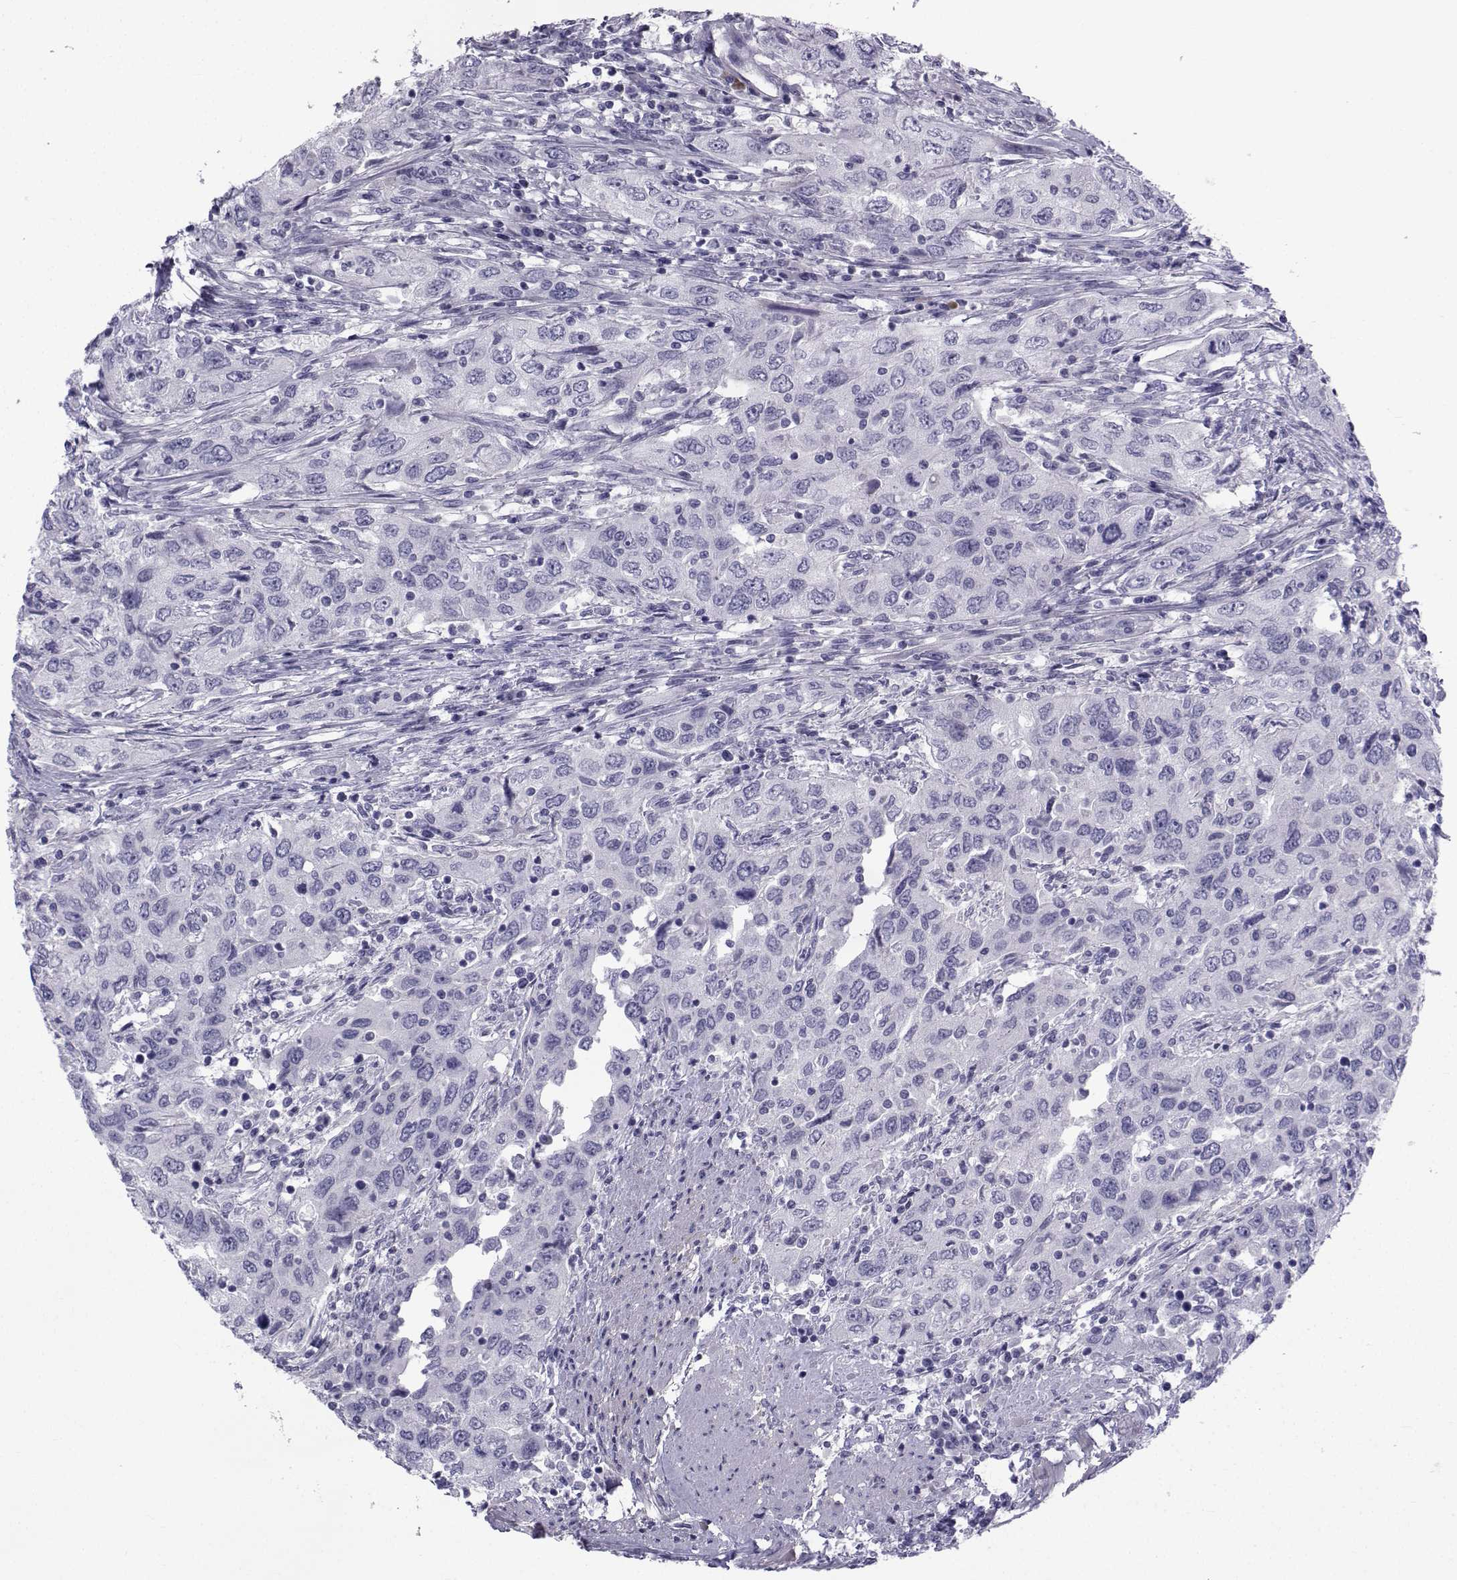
{"staining": {"intensity": "negative", "quantity": "none", "location": "none"}, "tissue": "urothelial cancer", "cell_type": "Tumor cells", "image_type": "cancer", "snomed": [{"axis": "morphology", "description": "Urothelial carcinoma, High grade"}, {"axis": "topography", "description": "Urinary bladder"}], "caption": "This is an immunohistochemistry (IHC) photomicrograph of urothelial carcinoma (high-grade). There is no staining in tumor cells.", "gene": "SPANXD", "patient": {"sex": "male", "age": 76}}